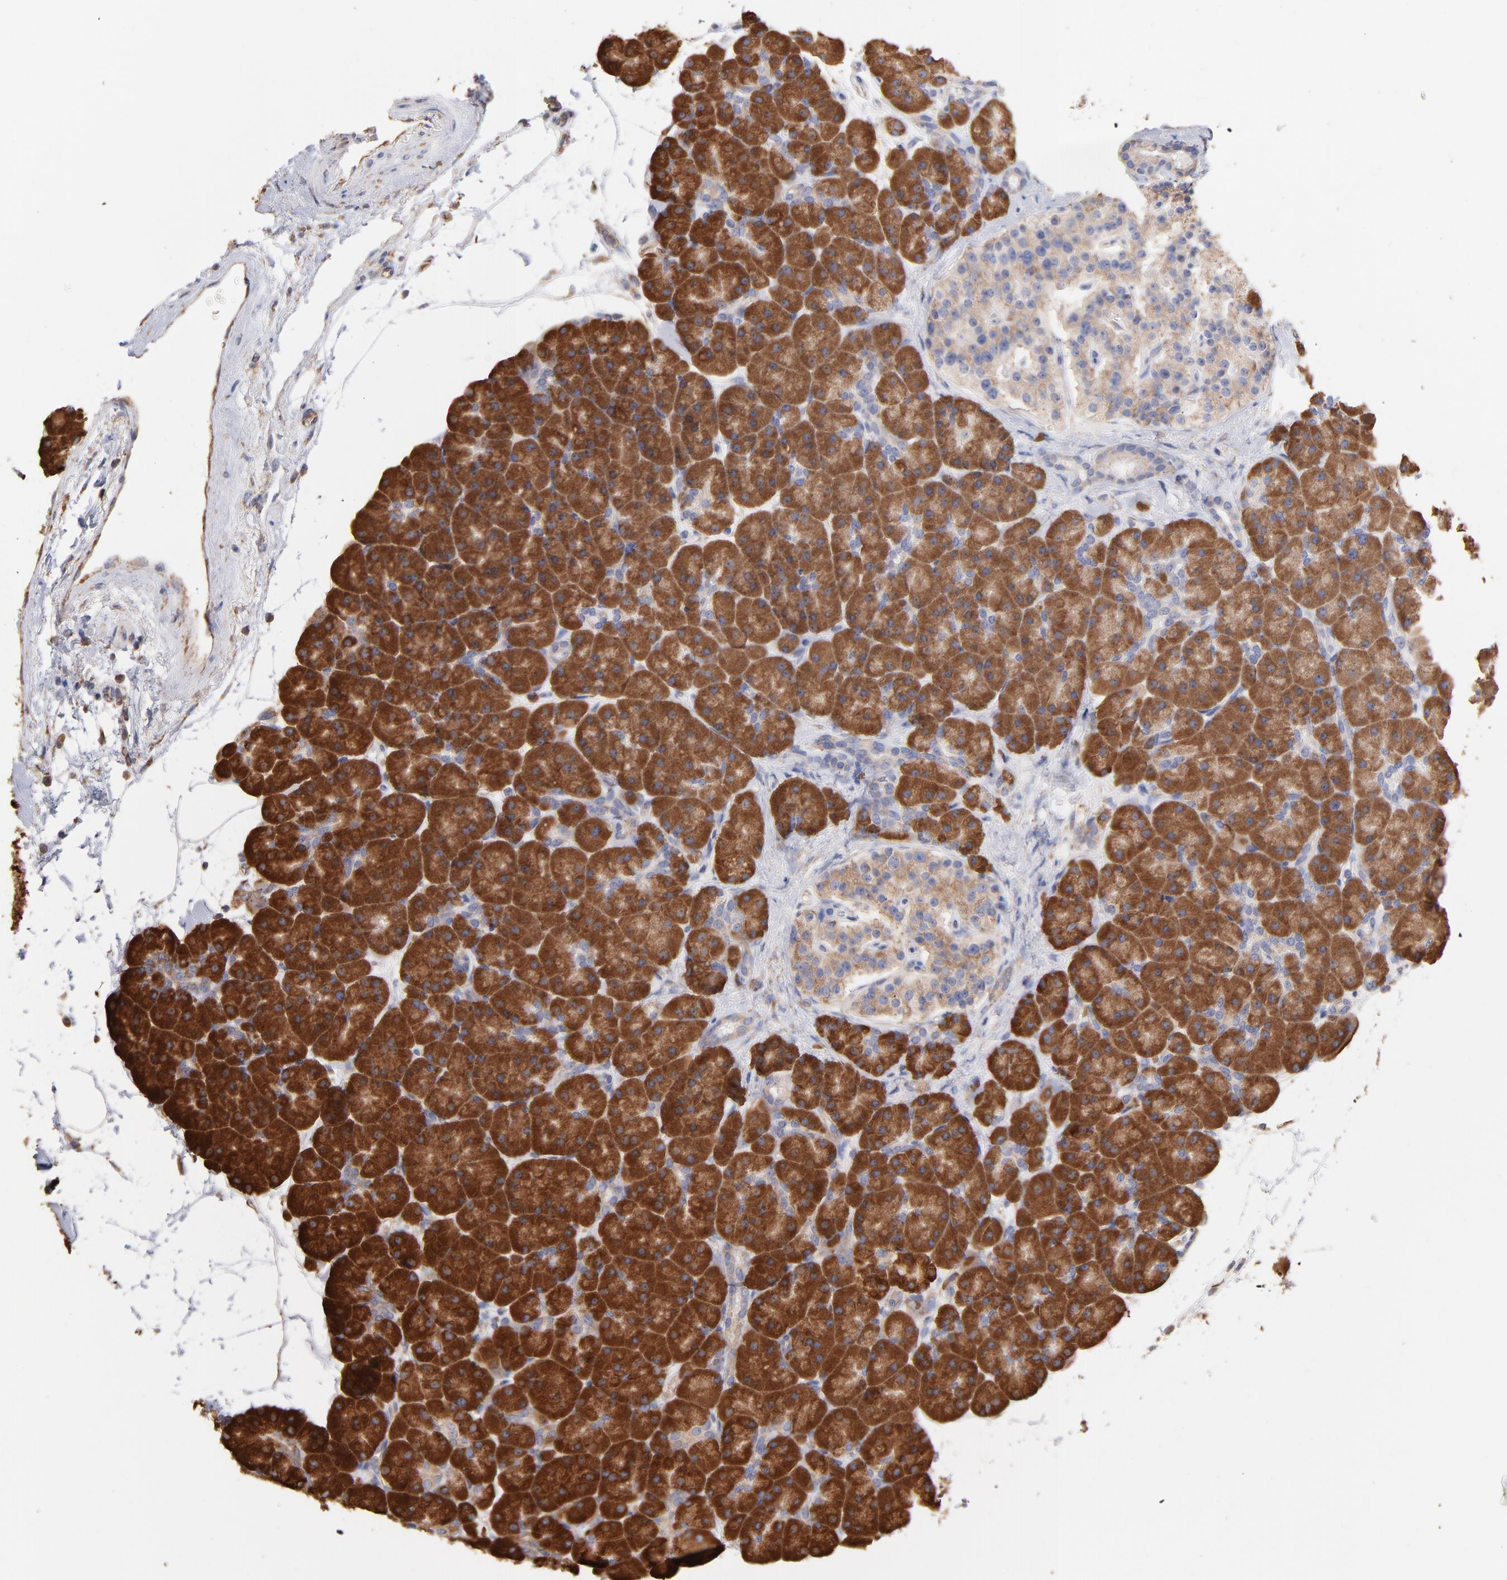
{"staining": {"intensity": "strong", "quantity": ">75%", "location": "cytoplasmic/membranous"}, "tissue": "pancreas", "cell_type": "Exocrine glandular cells", "image_type": "normal", "snomed": [{"axis": "morphology", "description": "Normal tissue, NOS"}, {"axis": "topography", "description": "Pancreas"}], "caption": "Immunohistochemical staining of benign human pancreas reveals >75% levels of strong cytoplasmic/membranous protein staining in about >75% of exocrine glandular cells.", "gene": "RPL9", "patient": {"sex": "male", "age": 66}}